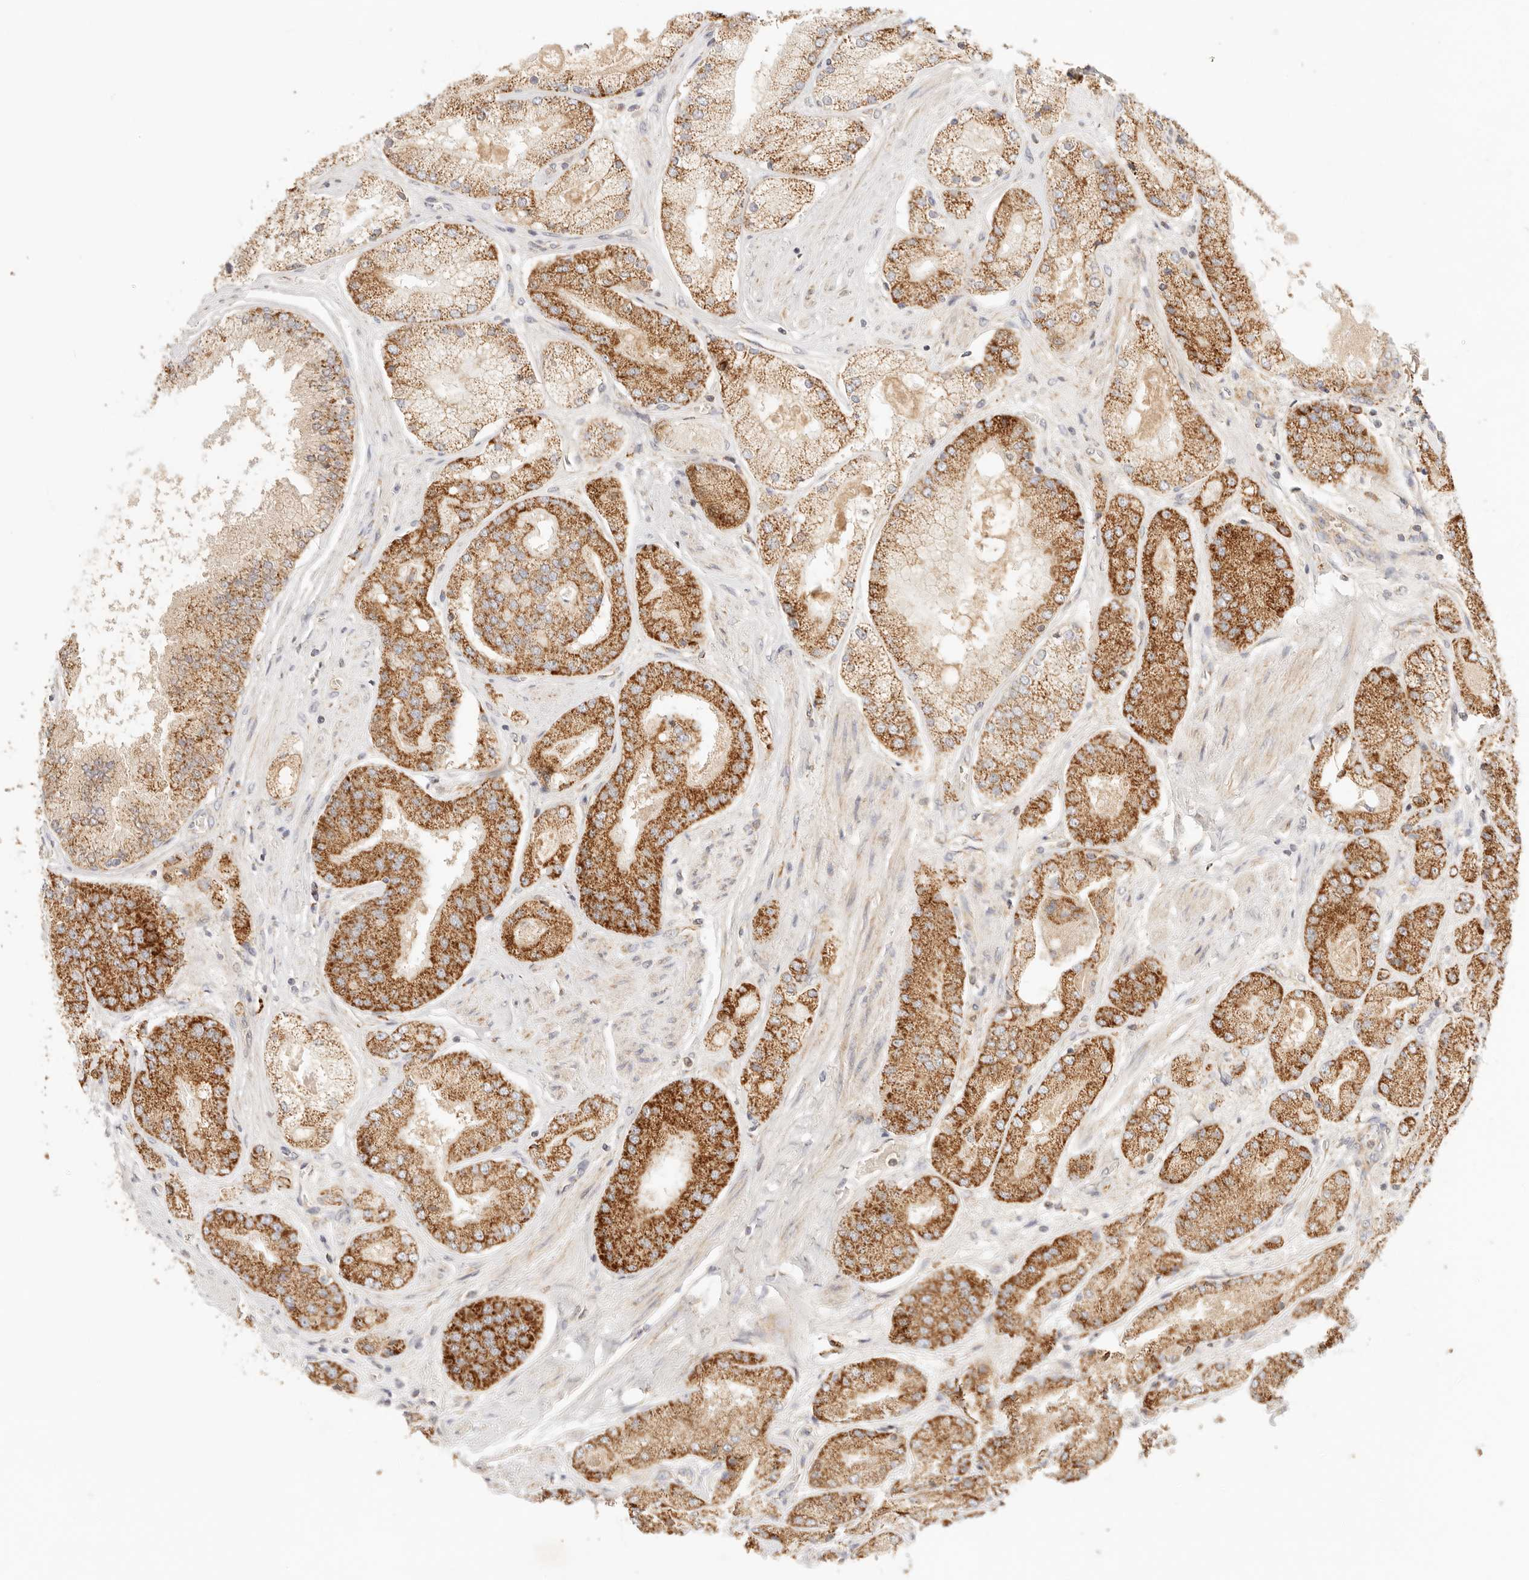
{"staining": {"intensity": "strong", "quantity": ">75%", "location": "cytoplasmic/membranous"}, "tissue": "prostate cancer", "cell_type": "Tumor cells", "image_type": "cancer", "snomed": [{"axis": "morphology", "description": "Adenocarcinoma, High grade"}, {"axis": "topography", "description": "Prostate"}], "caption": "High-grade adenocarcinoma (prostate) tissue demonstrates strong cytoplasmic/membranous positivity in approximately >75% of tumor cells, visualized by immunohistochemistry.", "gene": "COA6", "patient": {"sex": "male", "age": 58}}